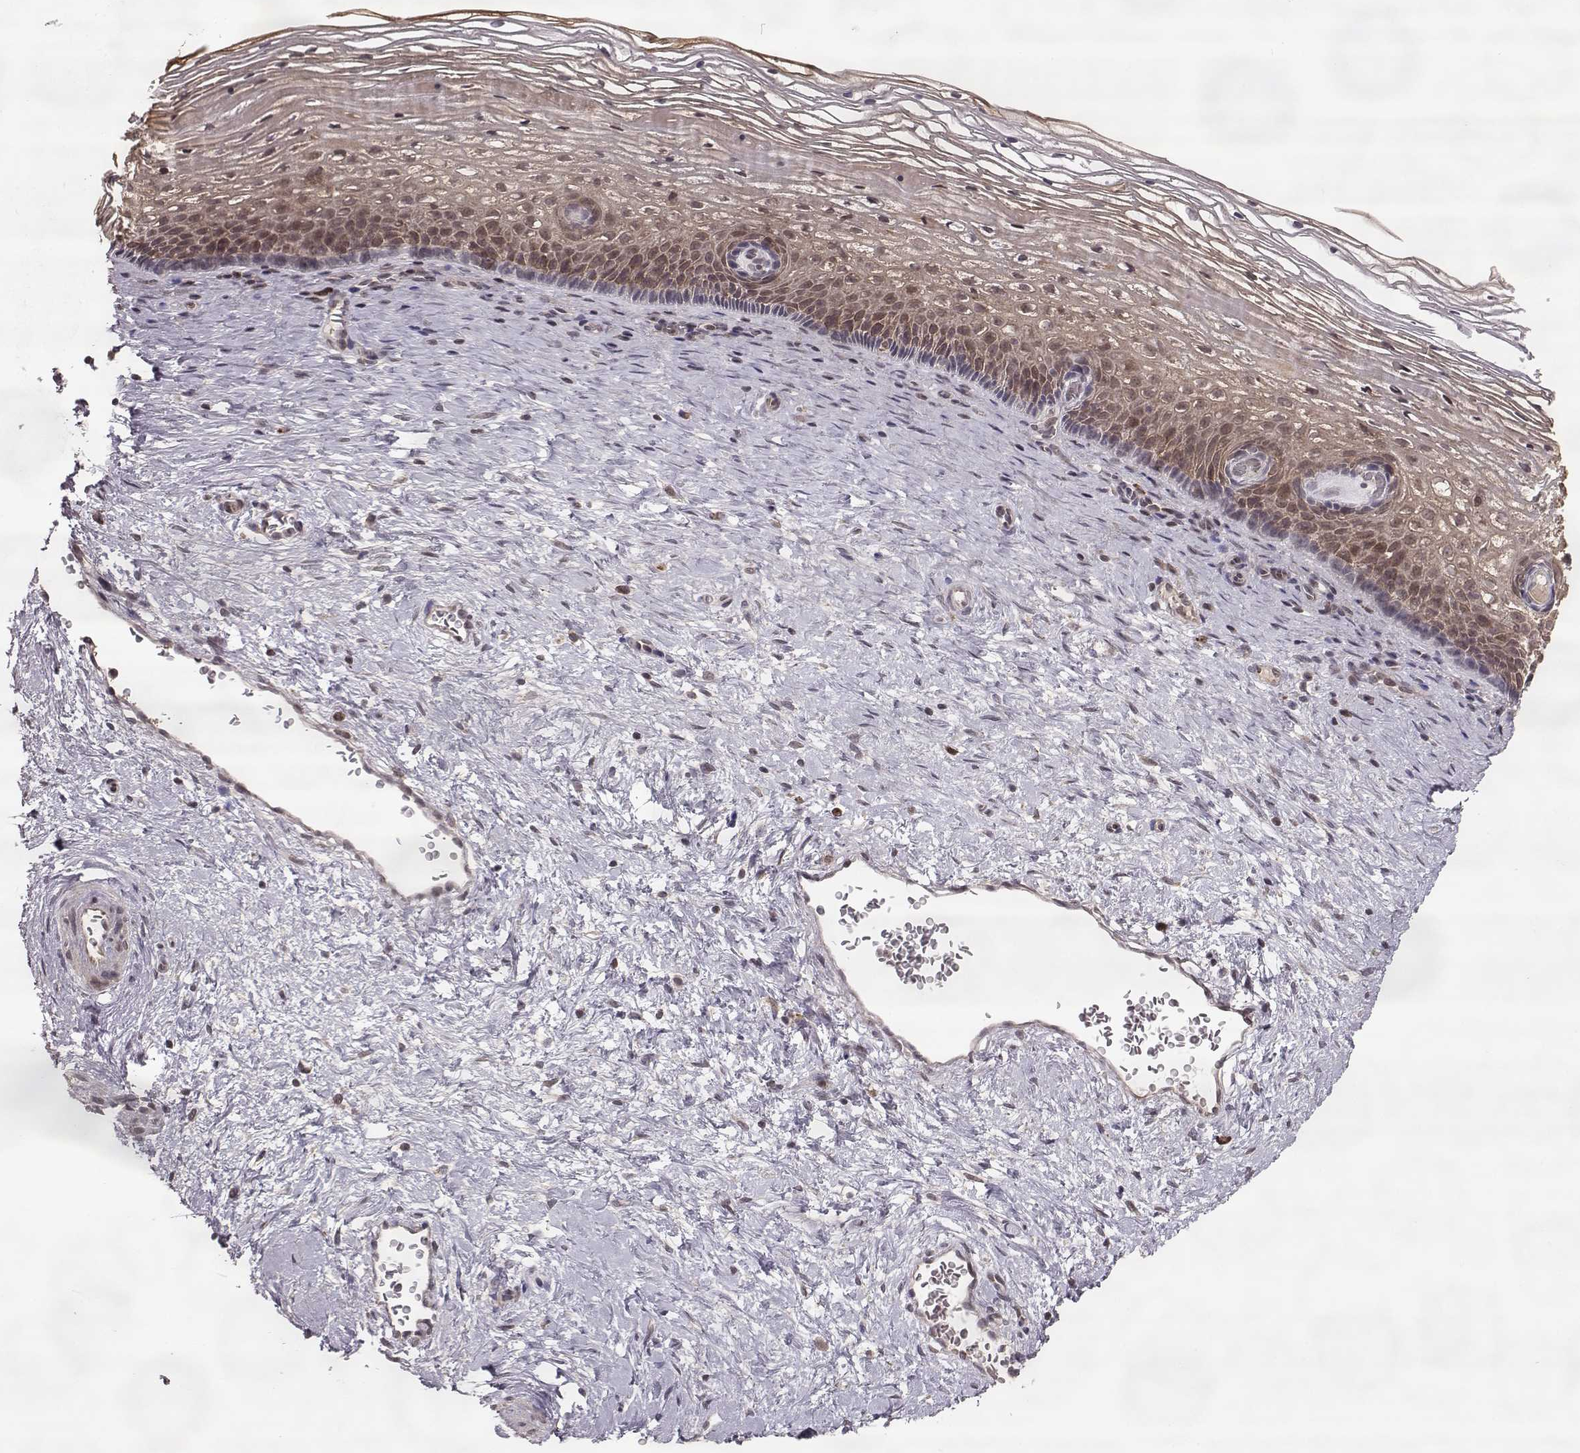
{"staining": {"intensity": "moderate", "quantity": ">75%", "location": "cytoplasmic/membranous"}, "tissue": "cervix", "cell_type": "Glandular cells", "image_type": "normal", "snomed": [{"axis": "morphology", "description": "Normal tissue, NOS"}, {"axis": "topography", "description": "Cervix"}], "caption": "Cervix stained for a protein (brown) reveals moderate cytoplasmic/membranous positive positivity in about >75% of glandular cells.", "gene": "ELOVL5", "patient": {"sex": "female", "age": 34}}